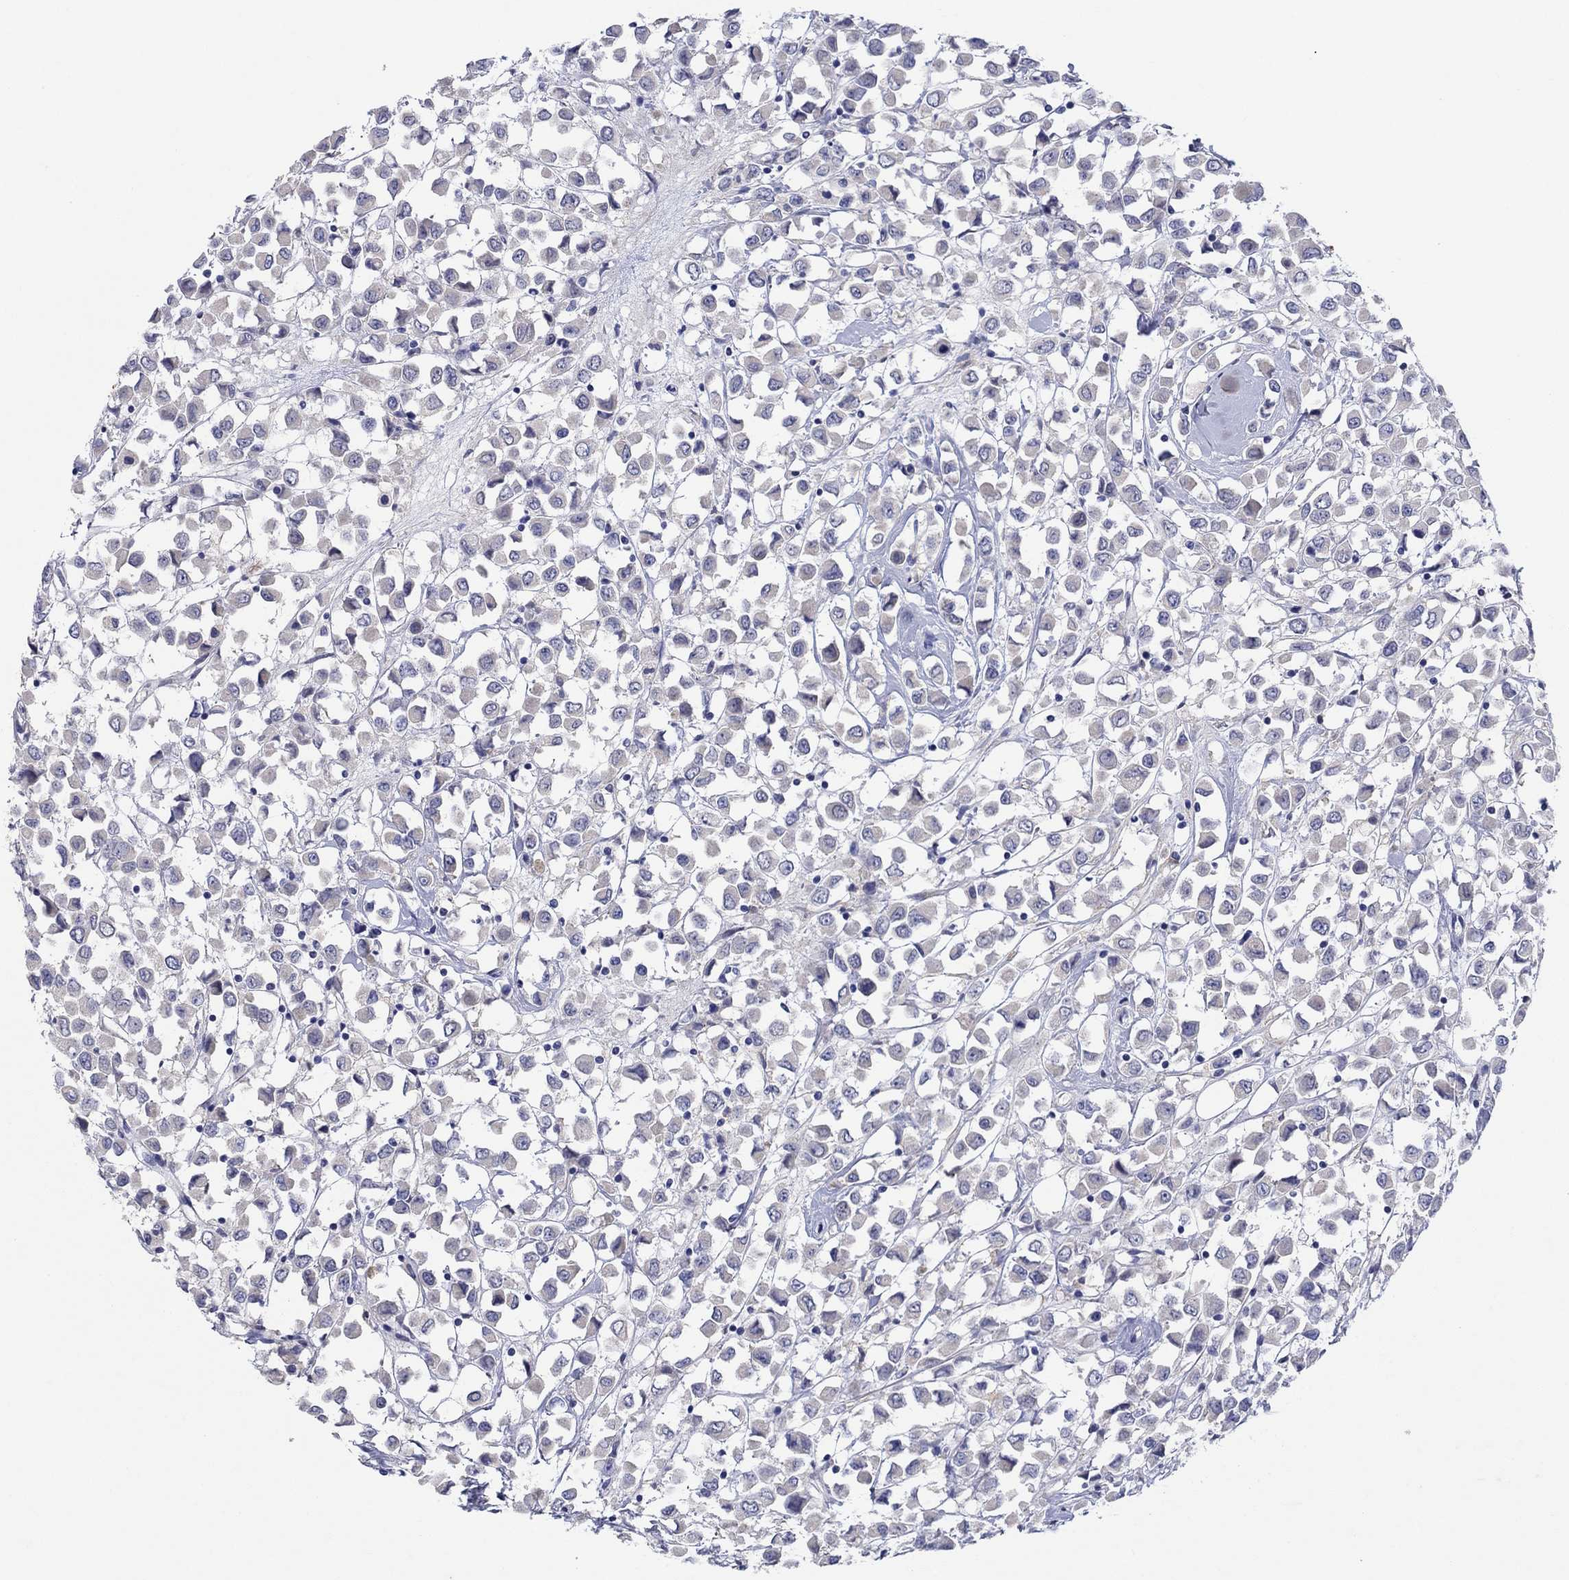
{"staining": {"intensity": "weak", "quantity": "25%-75%", "location": "cytoplasmic/membranous"}, "tissue": "breast cancer", "cell_type": "Tumor cells", "image_type": "cancer", "snomed": [{"axis": "morphology", "description": "Duct carcinoma"}, {"axis": "topography", "description": "Breast"}], "caption": "Weak cytoplasmic/membranous positivity for a protein is appreciated in approximately 25%-75% of tumor cells of breast cancer (invasive ductal carcinoma) using immunohistochemistry.", "gene": "HDC", "patient": {"sex": "female", "age": 61}}